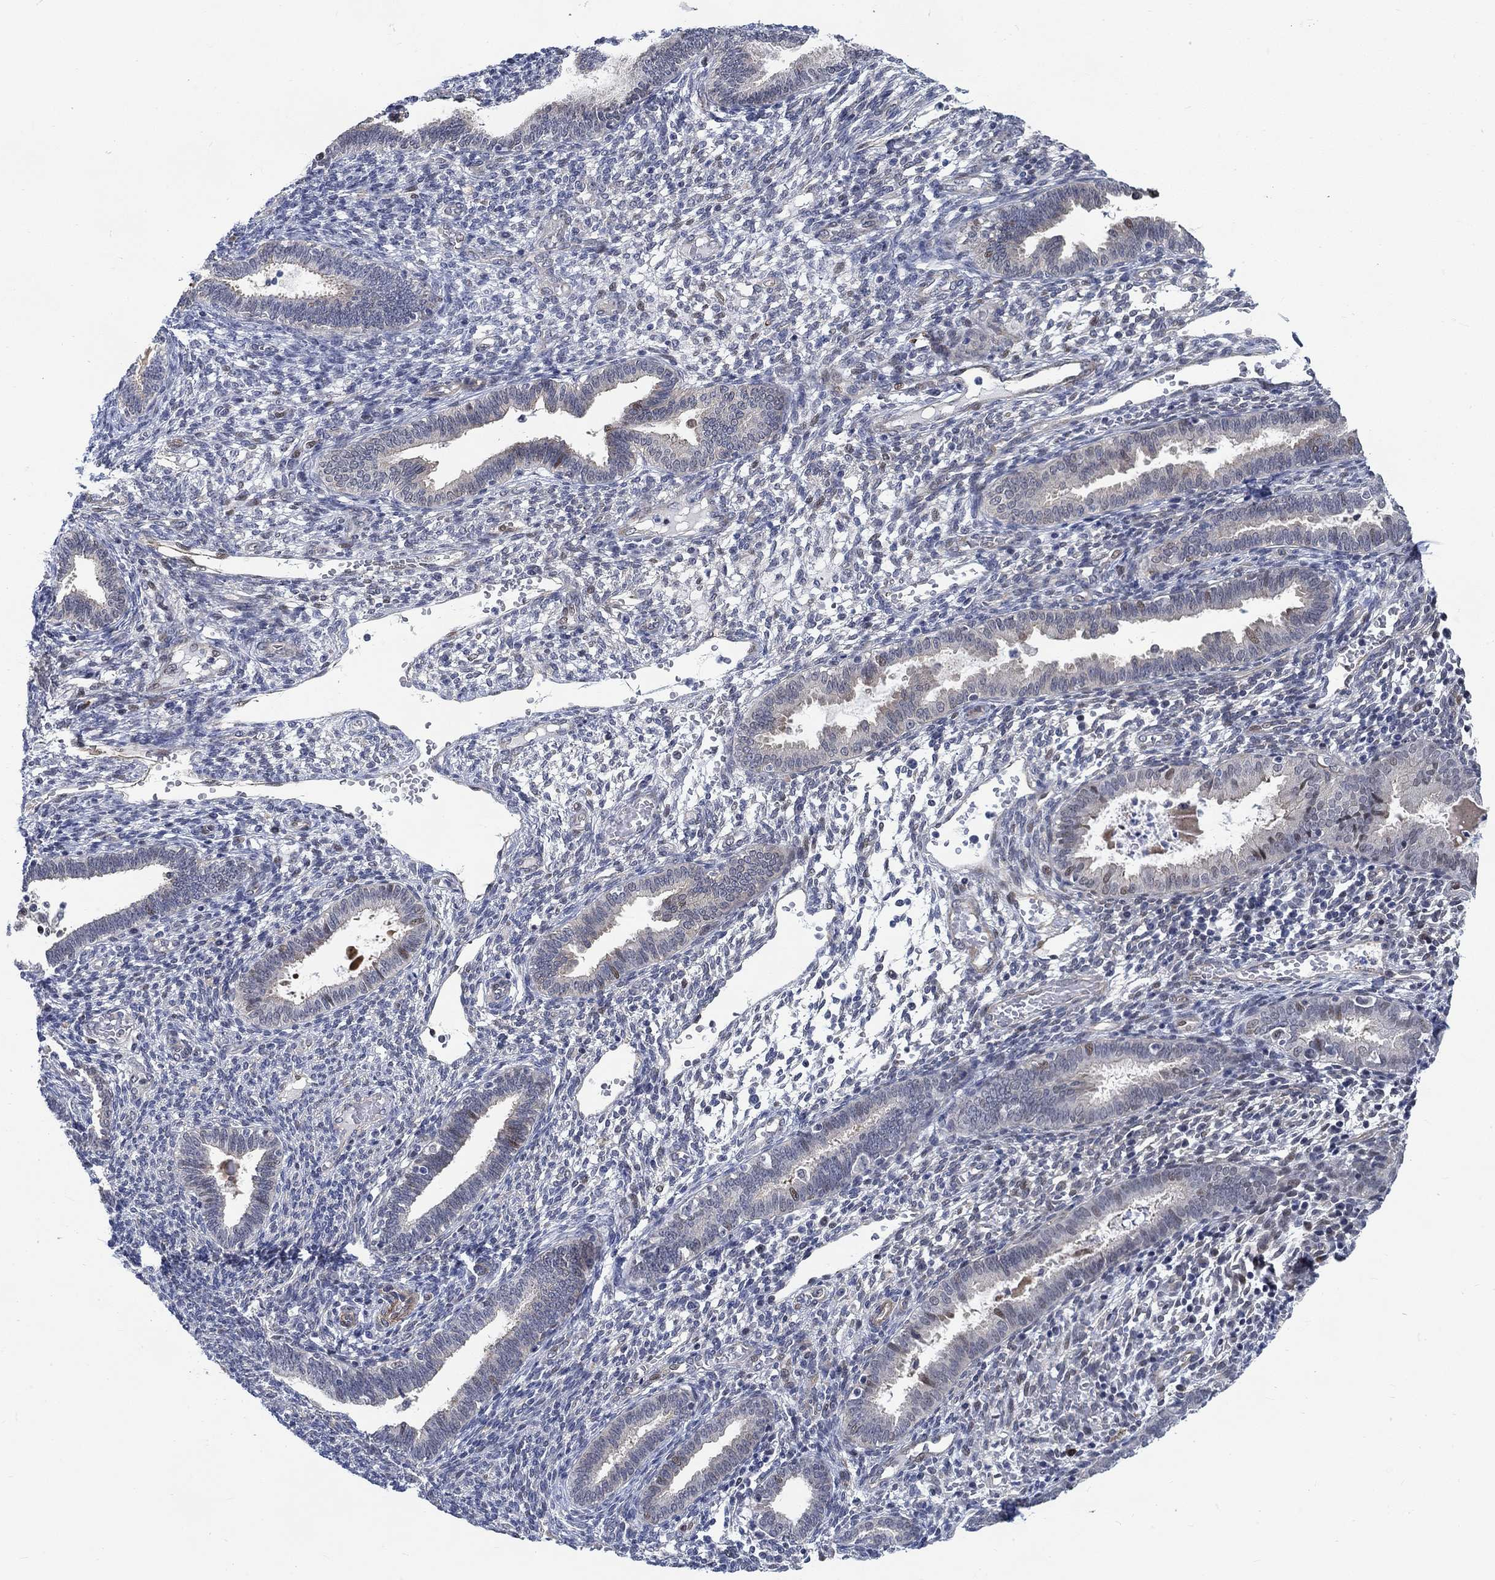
{"staining": {"intensity": "weak", "quantity": "<25%", "location": "nuclear"}, "tissue": "endometrium", "cell_type": "Cells in endometrial stroma", "image_type": "normal", "snomed": [{"axis": "morphology", "description": "Normal tissue, NOS"}, {"axis": "topography", "description": "Endometrium"}], "caption": "Cells in endometrial stroma show no significant staining in benign endometrium. Nuclei are stained in blue.", "gene": "KCNH8", "patient": {"sex": "female", "age": 42}}